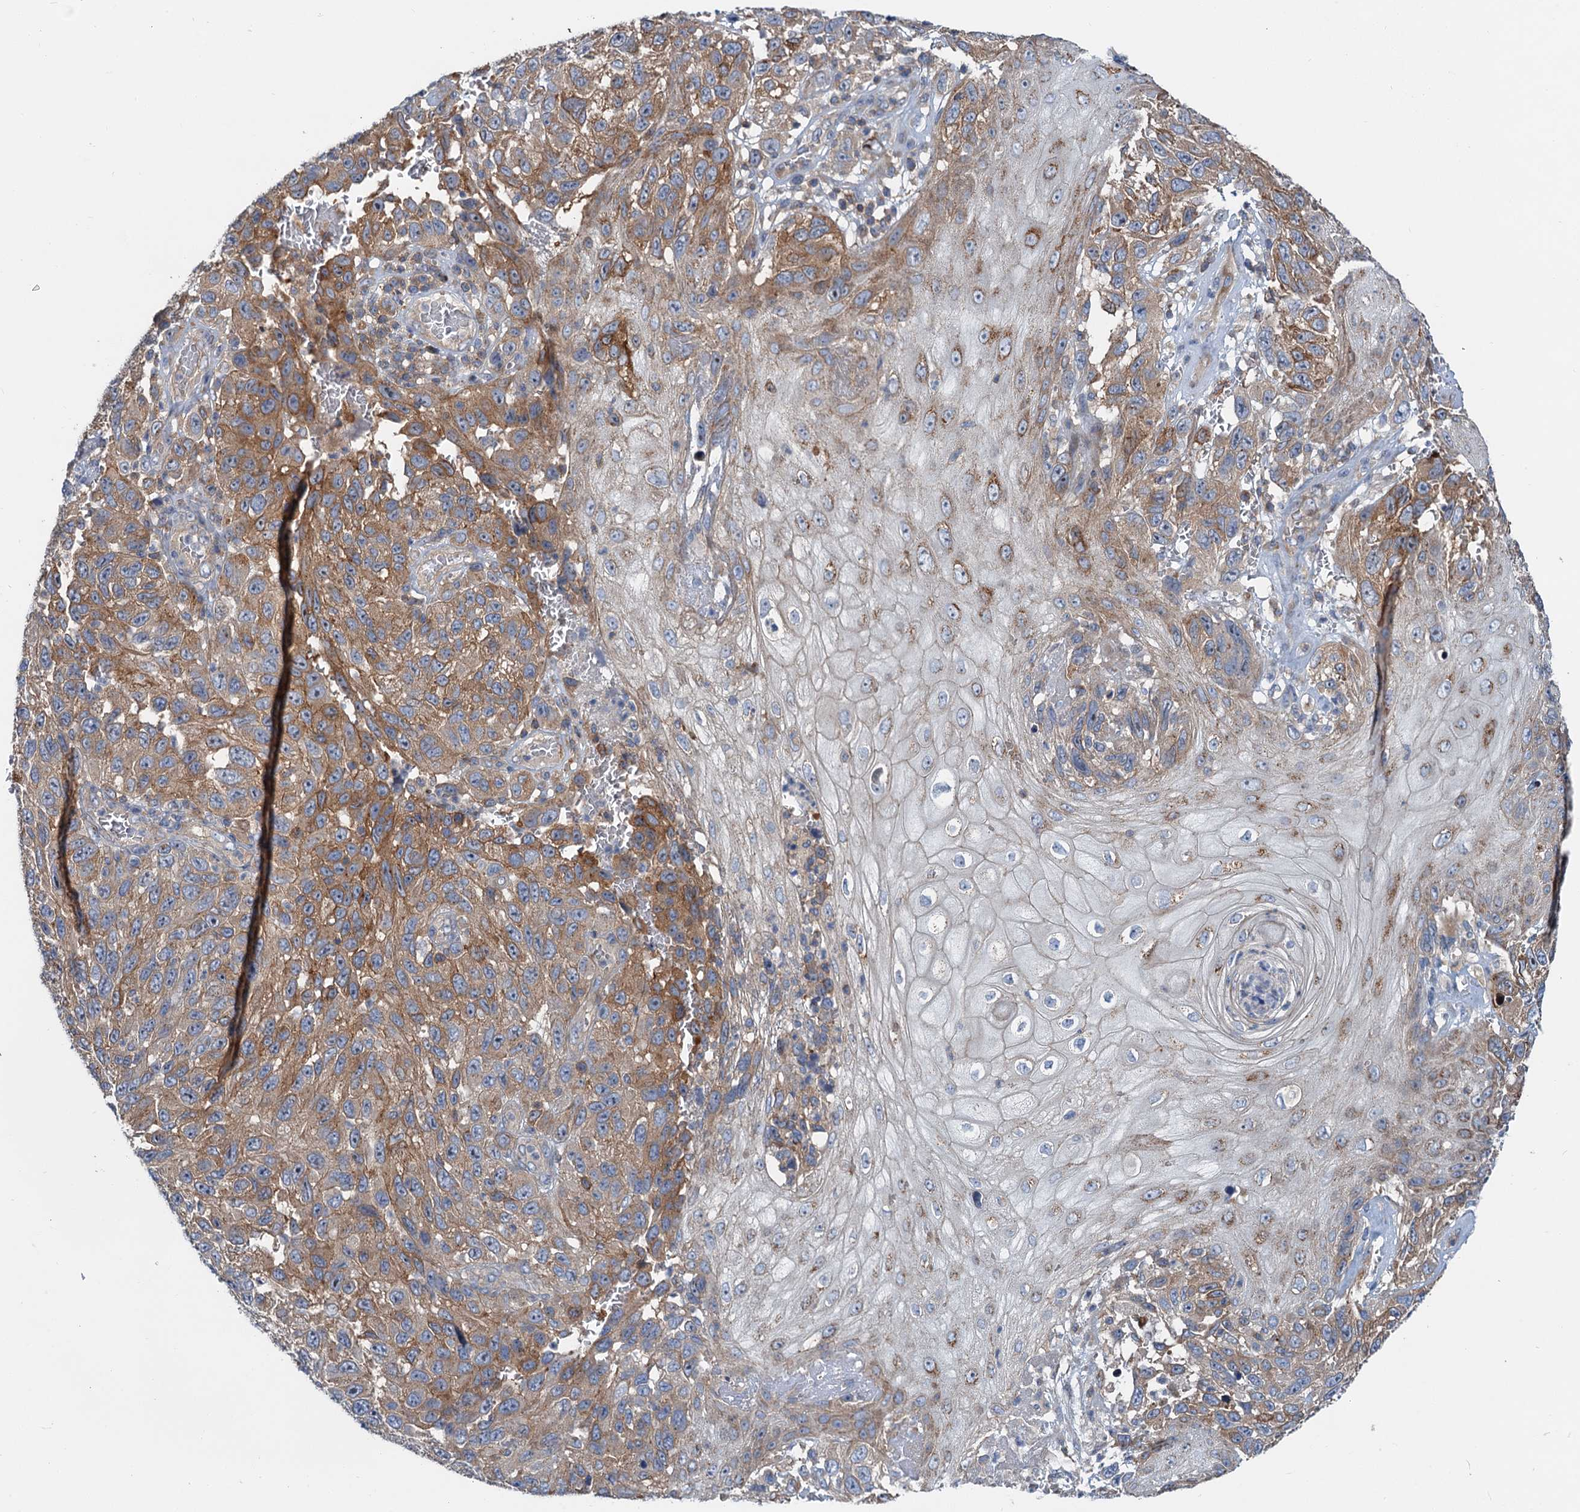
{"staining": {"intensity": "moderate", "quantity": "25%-75%", "location": "cytoplasmic/membranous"}, "tissue": "melanoma", "cell_type": "Tumor cells", "image_type": "cancer", "snomed": [{"axis": "morphology", "description": "Normal tissue, NOS"}, {"axis": "morphology", "description": "Malignant melanoma, NOS"}, {"axis": "topography", "description": "Skin"}], "caption": "Malignant melanoma tissue exhibits moderate cytoplasmic/membranous positivity in approximately 25%-75% of tumor cells, visualized by immunohistochemistry.", "gene": "ANKRD26", "patient": {"sex": "female", "age": 96}}